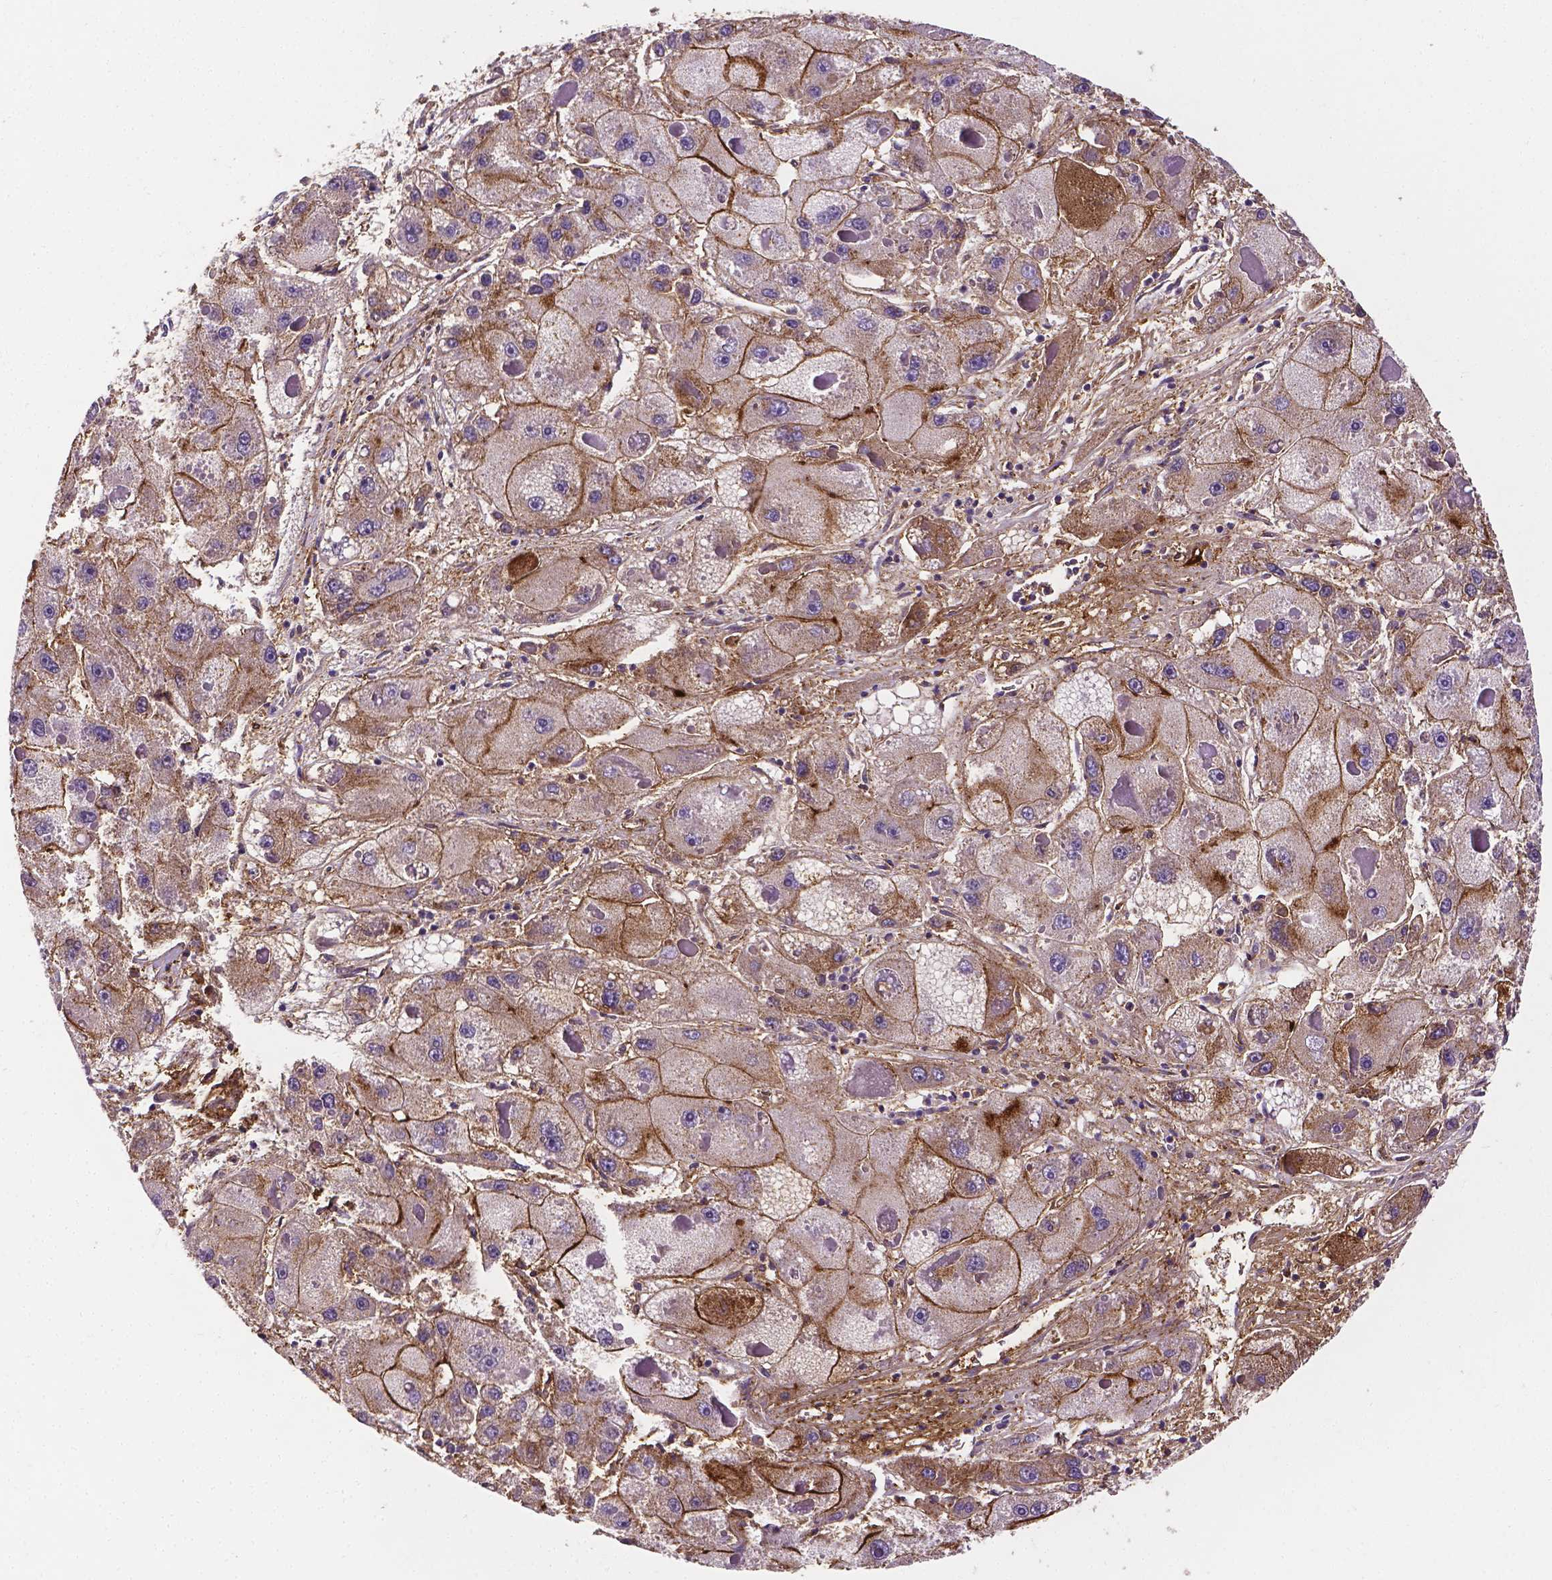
{"staining": {"intensity": "weak", "quantity": "25%-75%", "location": "cytoplasmic/membranous"}, "tissue": "liver cancer", "cell_type": "Tumor cells", "image_type": "cancer", "snomed": [{"axis": "morphology", "description": "Carcinoma, Hepatocellular, NOS"}, {"axis": "topography", "description": "Liver"}], "caption": "DAB immunohistochemical staining of human hepatocellular carcinoma (liver) exhibits weak cytoplasmic/membranous protein expression in about 25%-75% of tumor cells.", "gene": "APOE", "patient": {"sex": "female", "age": 73}}